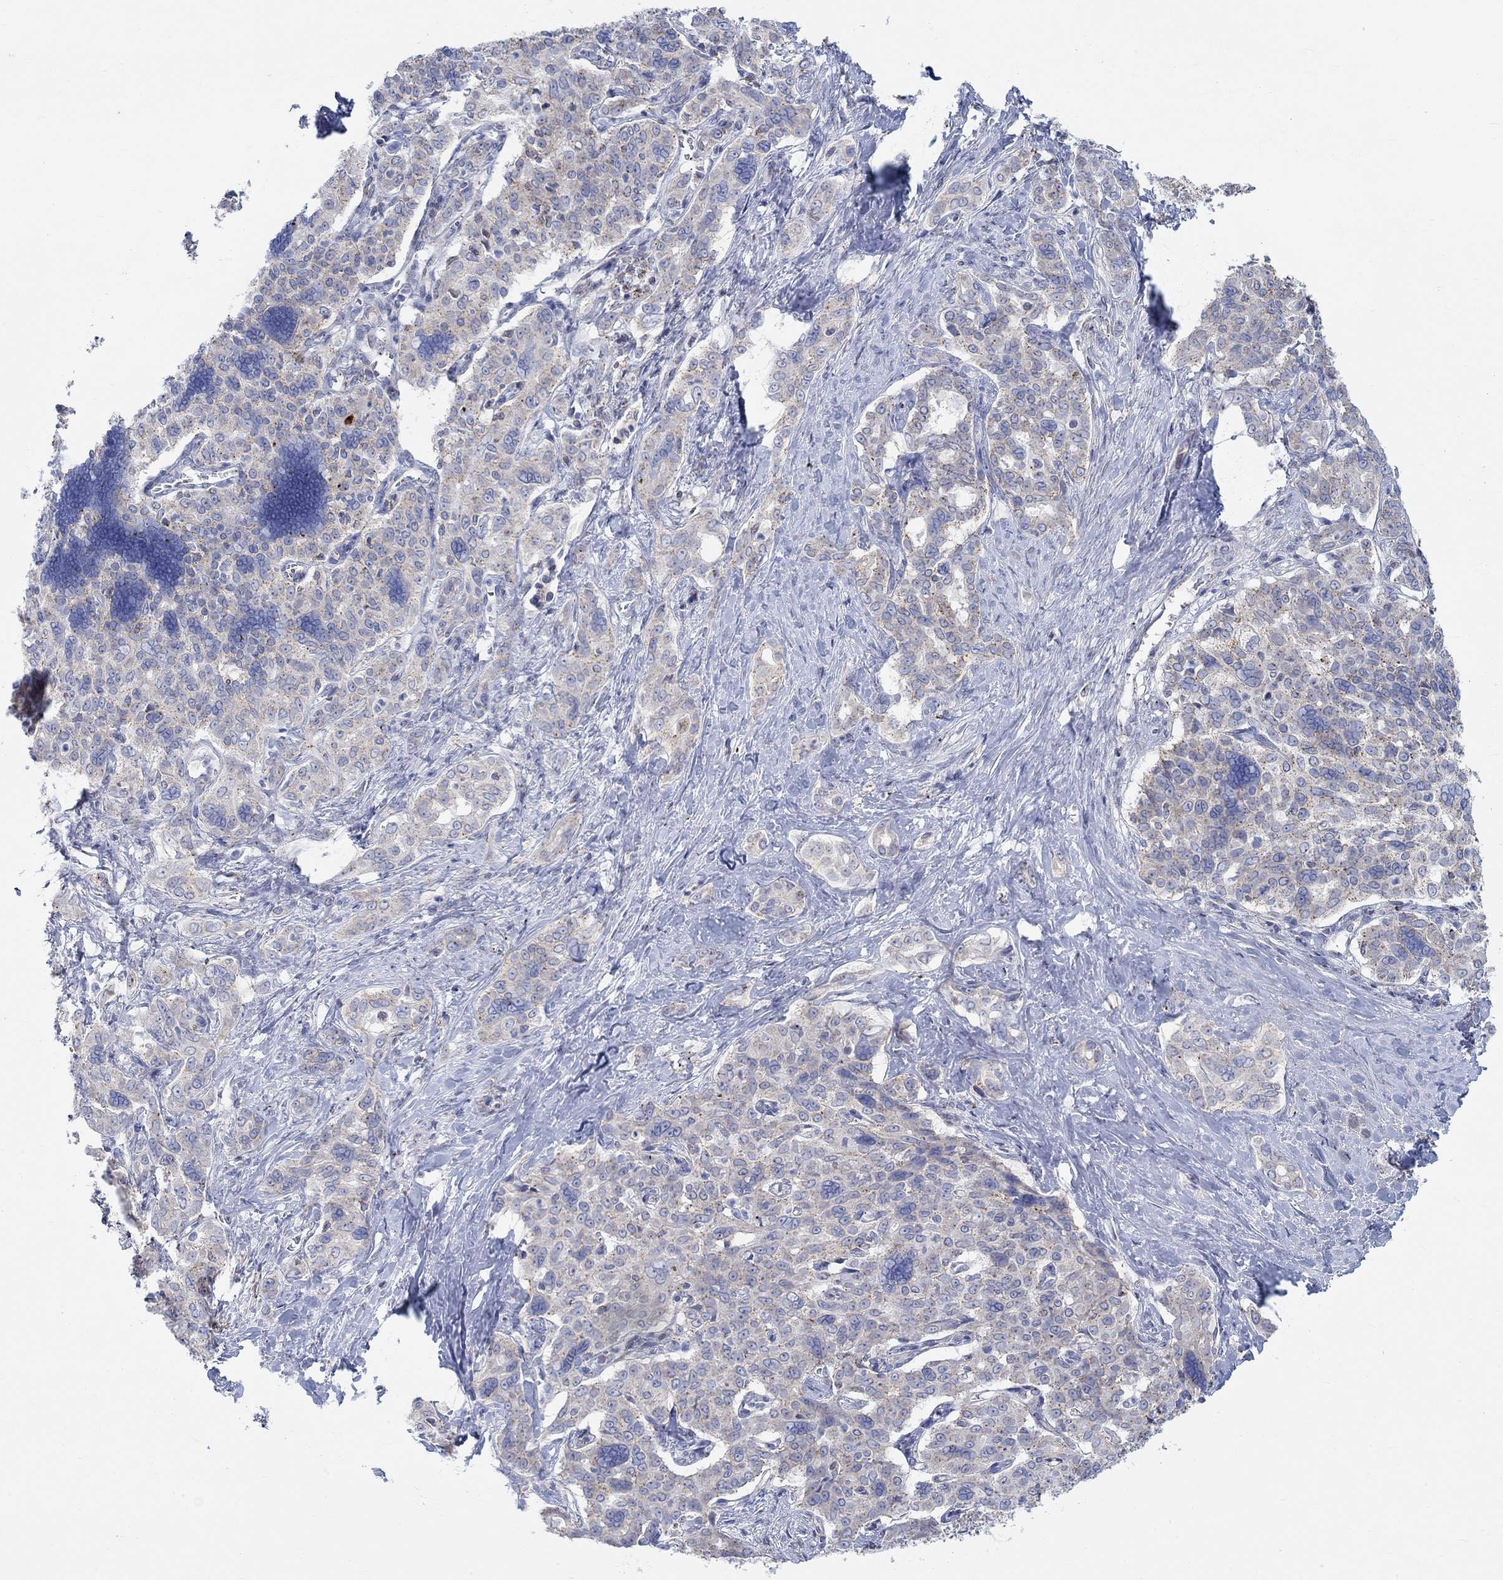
{"staining": {"intensity": "weak", "quantity": "<25%", "location": "cytoplasmic/membranous"}, "tissue": "liver cancer", "cell_type": "Tumor cells", "image_type": "cancer", "snomed": [{"axis": "morphology", "description": "Cholangiocarcinoma"}, {"axis": "topography", "description": "Liver"}], "caption": "Cholangiocarcinoma (liver) was stained to show a protein in brown. There is no significant positivity in tumor cells.", "gene": "NAV3", "patient": {"sex": "female", "age": 47}}